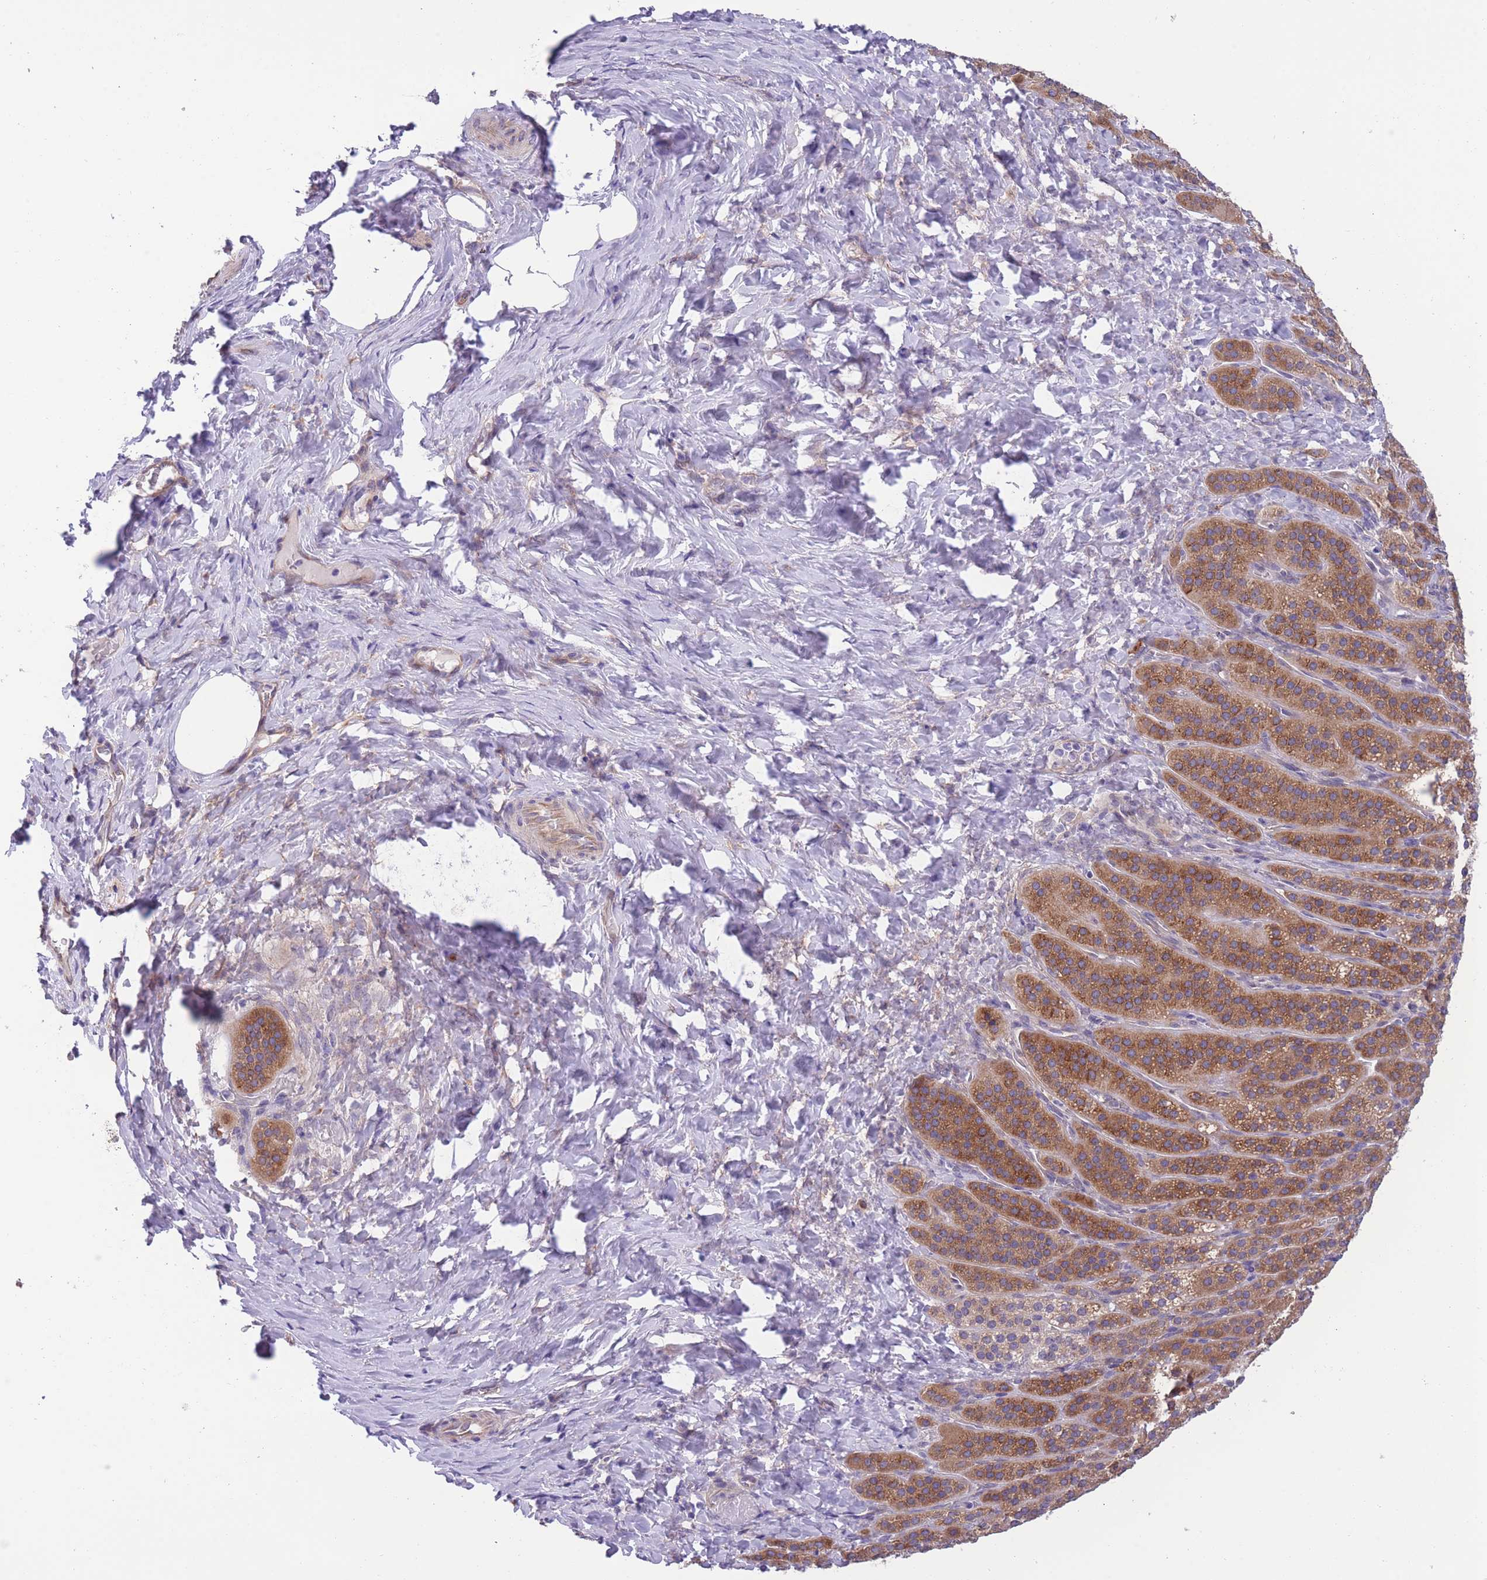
{"staining": {"intensity": "moderate", "quantity": "25%-75%", "location": "cytoplasmic/membranous"}, "tissue": "adrenal gland", "cell_type": "Glandular cells", "image_type": "normal", "snomed": [{"axis": "morphology", "description": "Normal tissue, NOS"}, {"axis": "topography", "description": "Adrenal gland"}], "caption": "Unremarkable adrenal gland displays moderate cytoplasmic/membranous expression in approximately 25%-75% of glandular cells Nuclei are stained in blue..", "gene": "WWOX", "patient": {"sex": "female", "age": 41}}